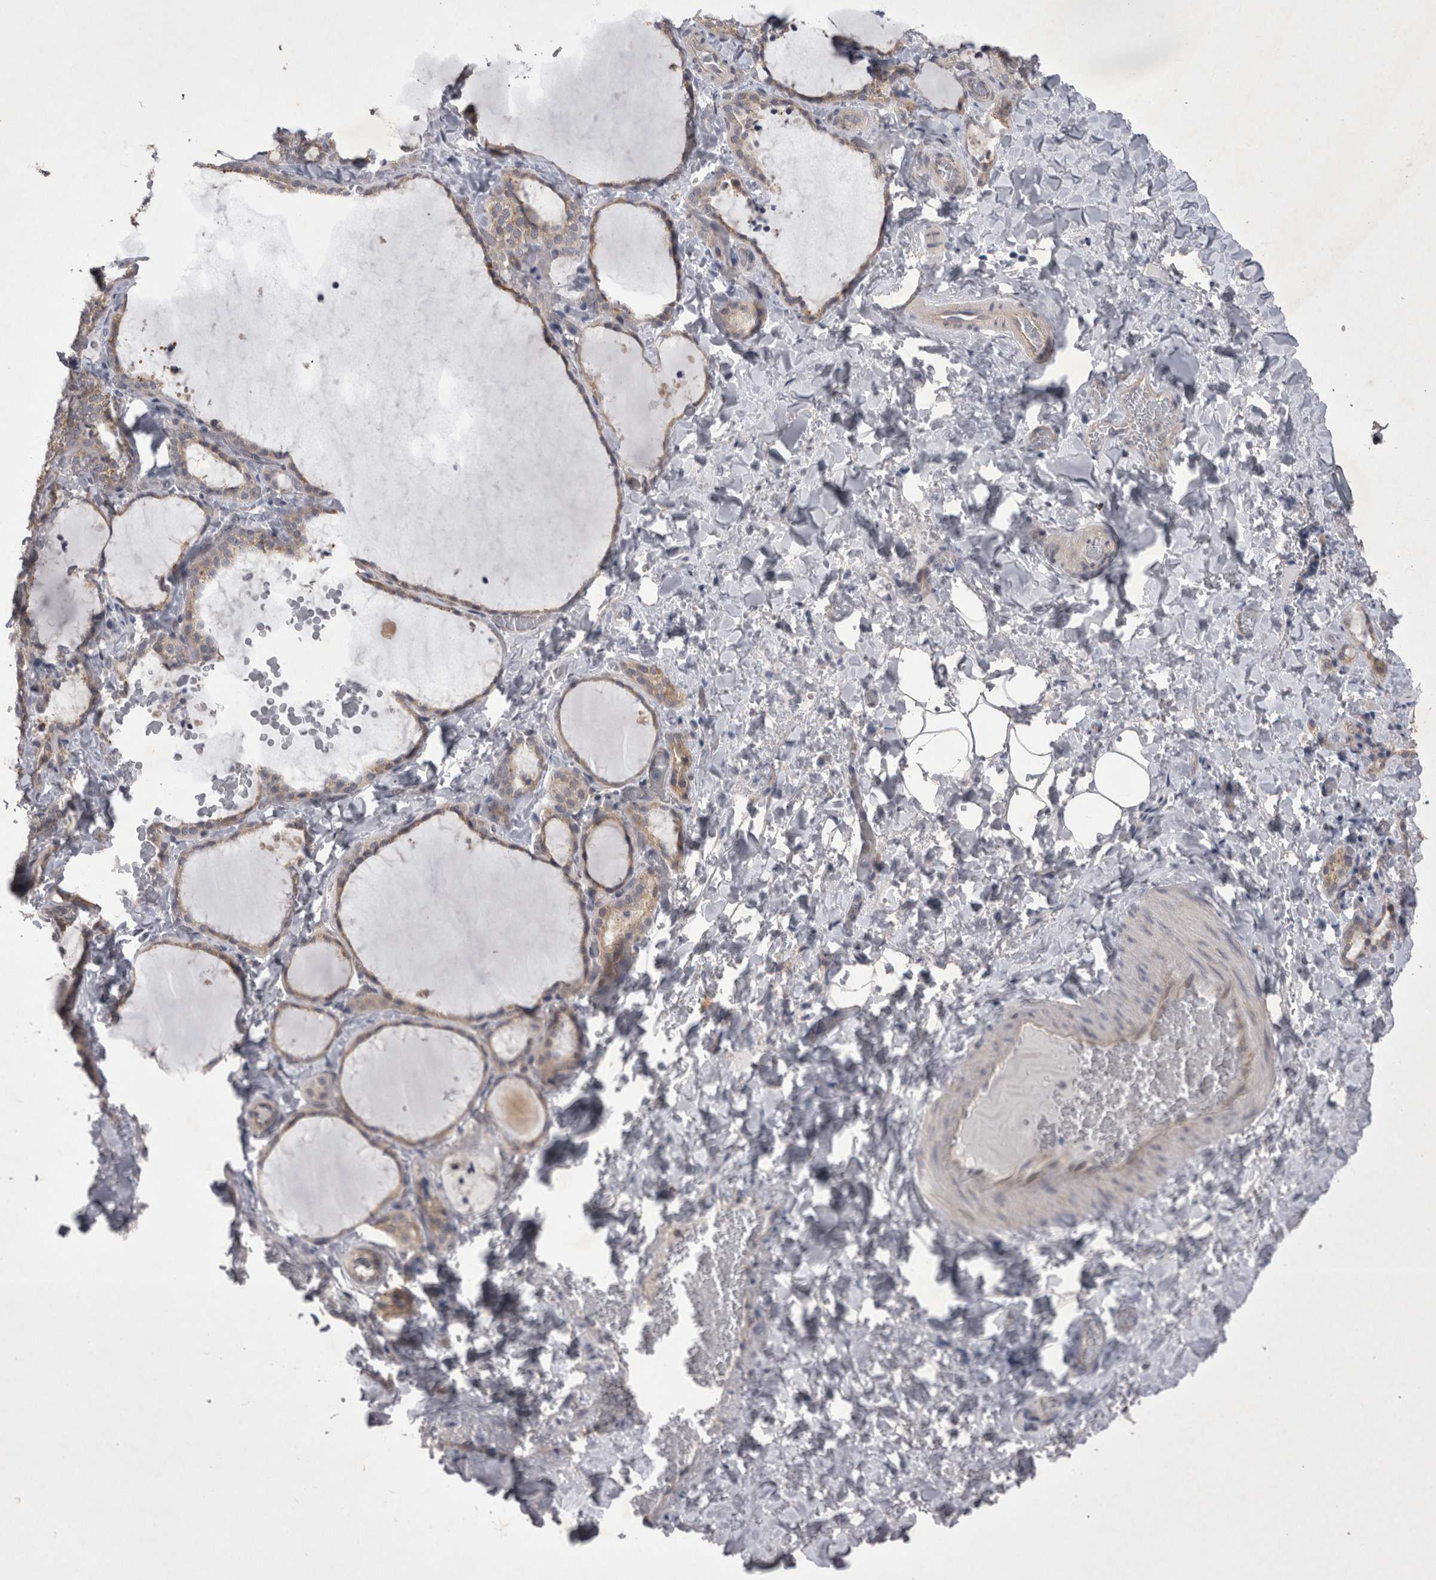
{"staining": {"intensity": "weak", "quantity": ">75%", "location": "cytoplasmic/membranous"}, "tissue": "thyroid gland", "cell_type": "Glandular cells", "image_type": "normal", "snomed": [{"axis": "morphology", "description": "Normal tissue, NOS"}, {"axis": "topography", "description": "Thyroid gland"}], "caption": "Thyroid gland was stained to show a protein in brown. There is low levels of weak cytoplasmic/membranous expression in approximately >75% of glandular cells. (IHC, brightfield microscopy, high magnification).", "gene": "CTBS", "patient": {"sex": "female", "age": 22}}